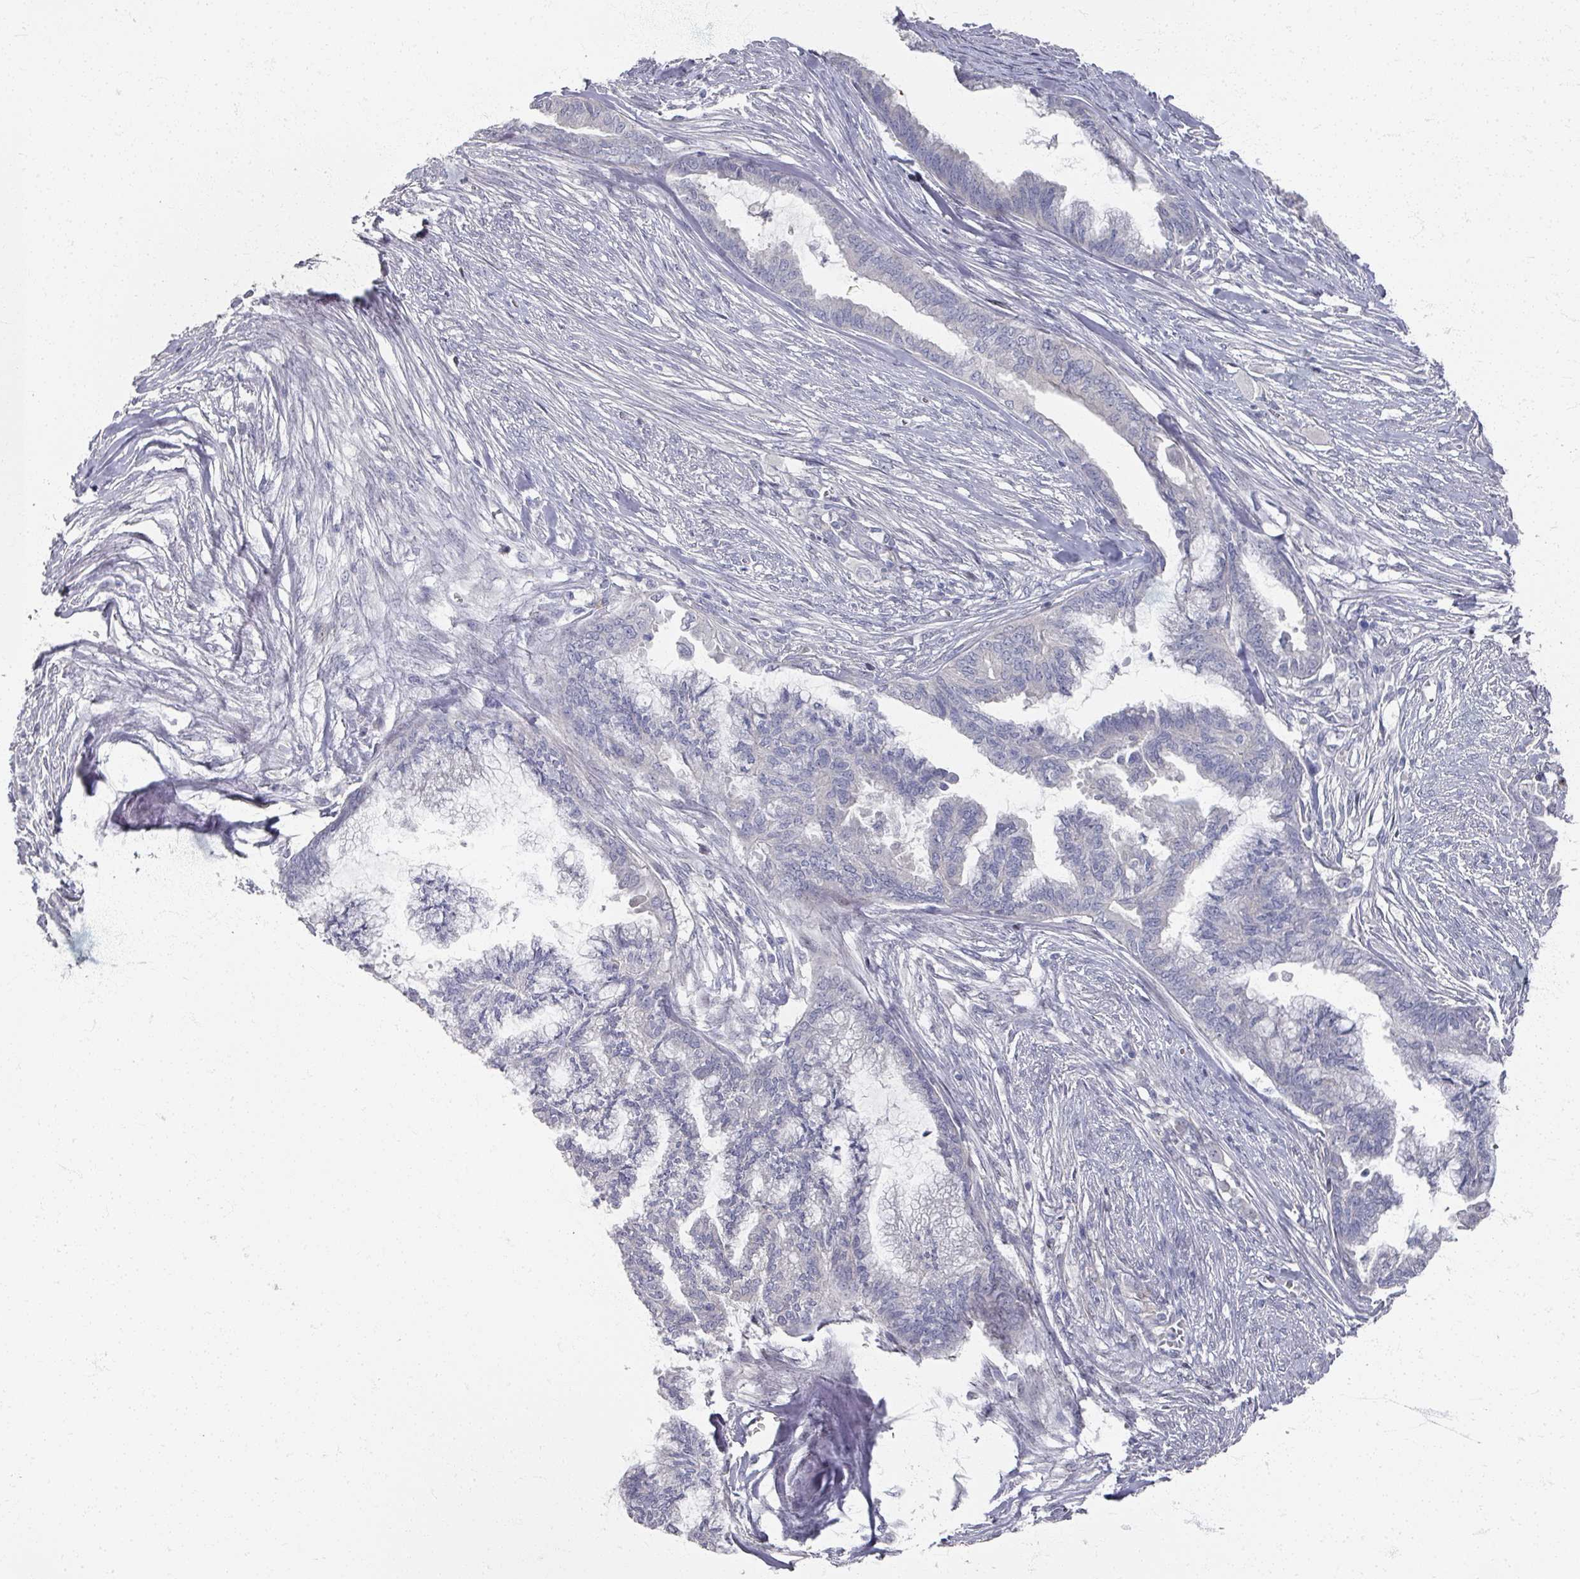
{"staining": {"intensity": "negative", "quantity": "none", "location": "none"}, "tissue": "endometrial cancer", "cell_type": "Tumor cells", "image_type": "cancer", "snomed": [{"axis": "morphology", "description": "Adenocarcinoma, NOS"}, {"axis": "topography", "description": "Endometrium"}], "caption": "IHC photomicrograph of neoplastic tissue: endometrial cancer (adenocarcinoma) stained with DAB reveals no significant protein staining in tumor cells.", "gene": "TTYH3", "patient": {"sex": "female", "age": 86}}